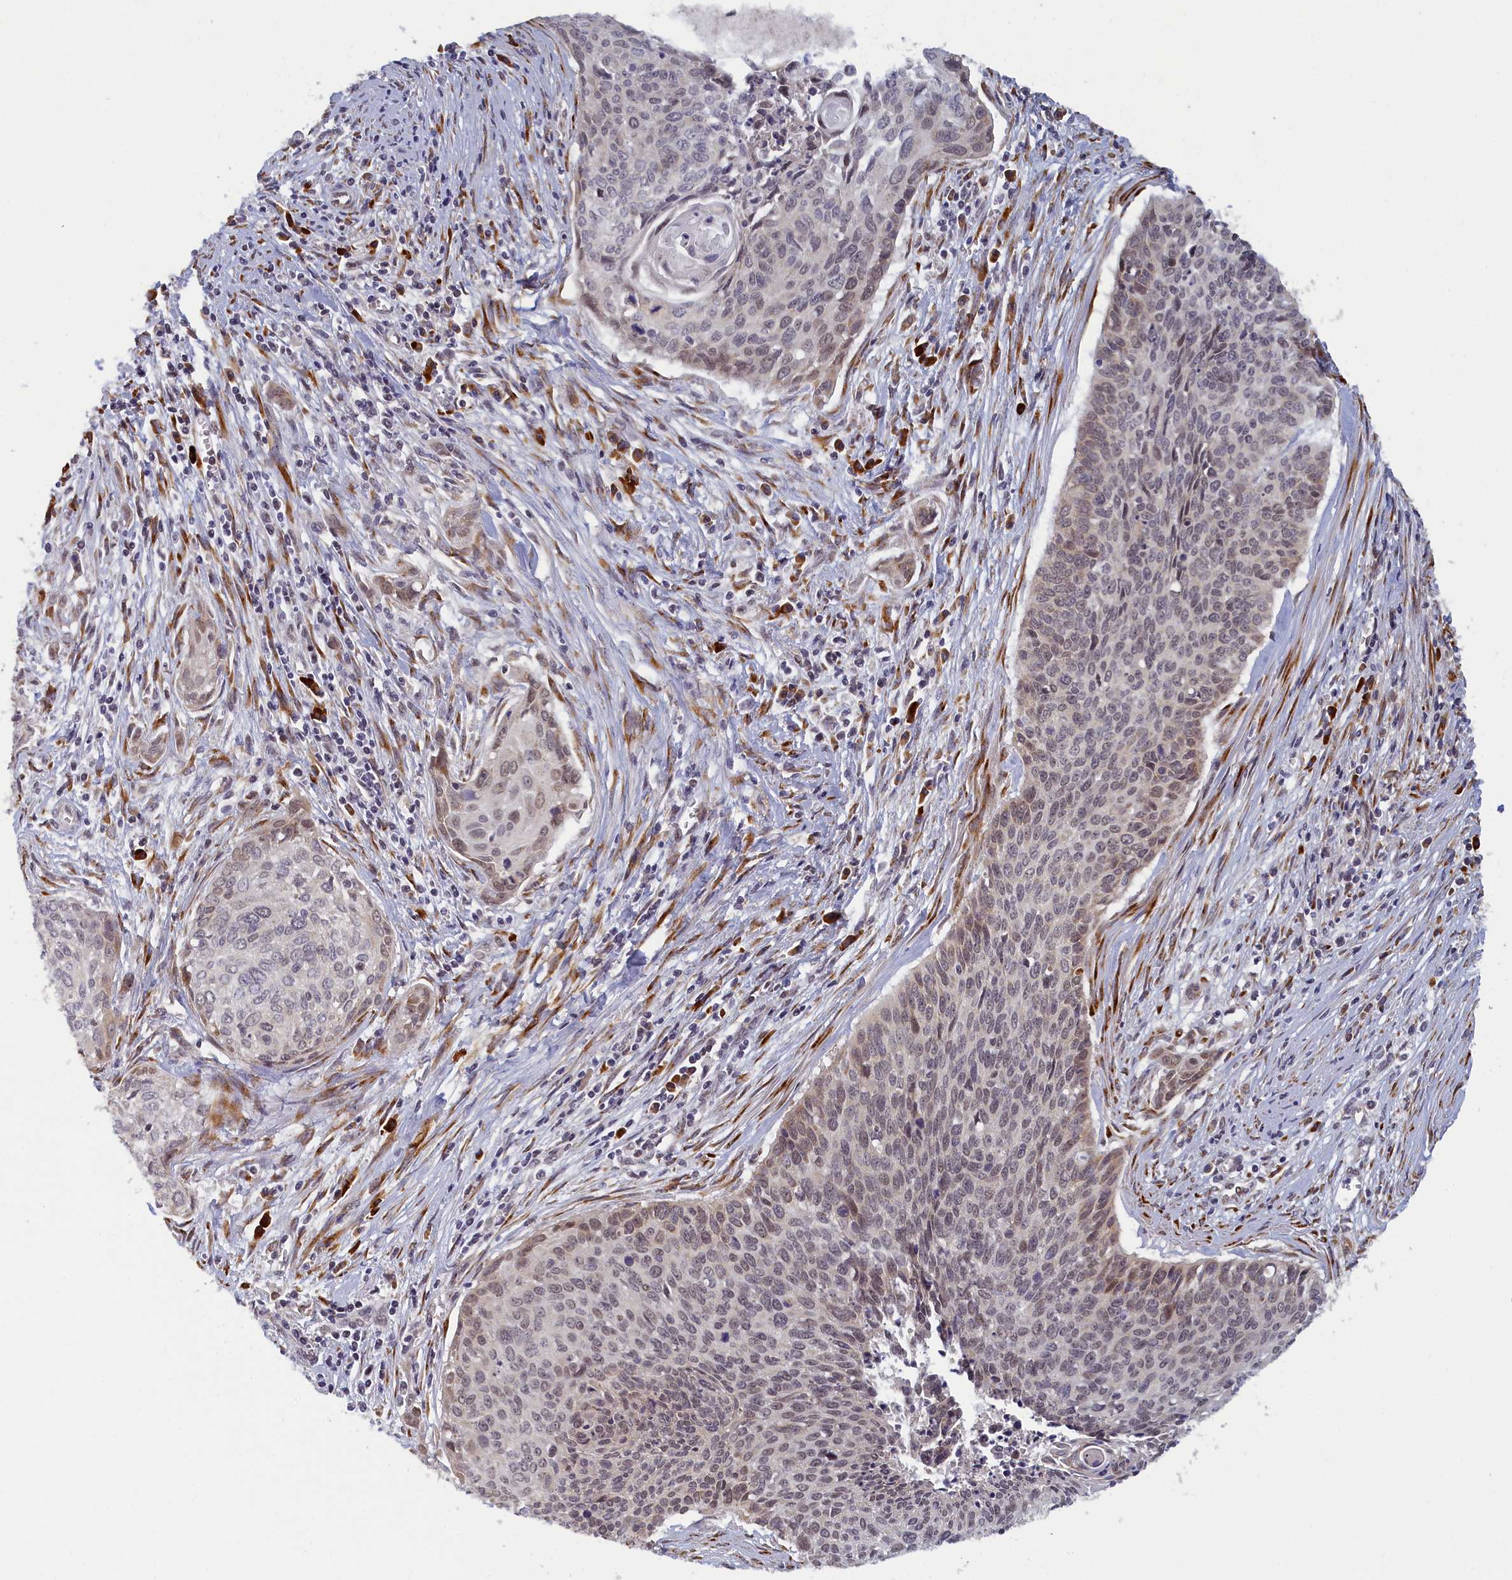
{"staining": {"intensity": "weak", "quantity": "<25%", "location": "nuclear"}, "tissue": "cervical cancer", "cell_type": "Tumor cells", "image_type": "cancer", "snomed": [{"axis": "morphology", "description": "Squamous cell carcinoma, NOS"}, {"axis": "topography", "description": "Cervix"}], "caption": "The histopathology image exhibits no staining of tumor cells in squamous cell carcinoma (cervical).", "gene": "DNAJC17", "patient": {"sex": "female", "age": 55}}